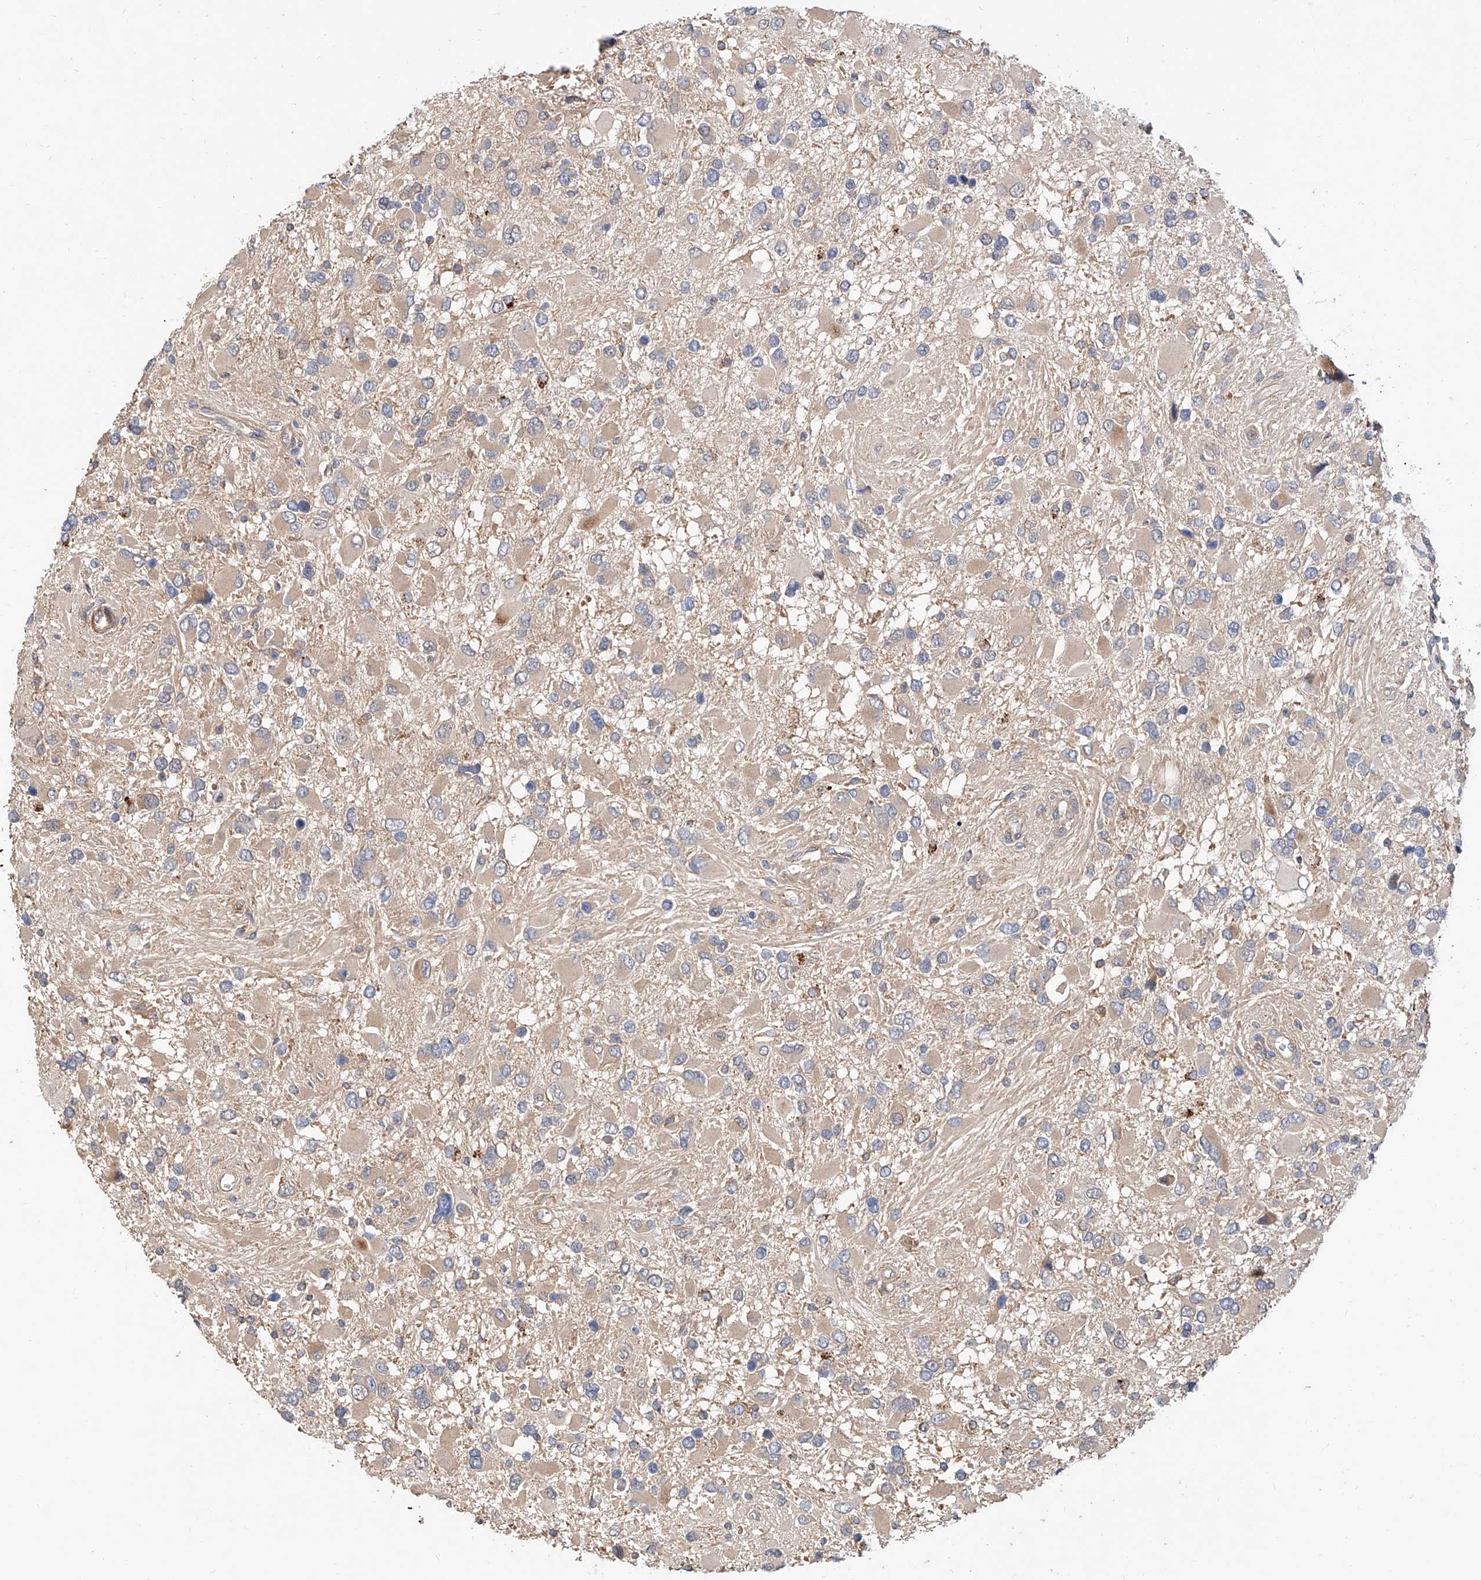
{"staining": {"intensity": "negative", "quantity": "none", "location": "none"}, "tissue": "glioma", "cell_type": "Tumor cells", "image_type": "cancer", "snomed": [{"axis": "morphology", "description": "Glioma, malignant, High grade"}, {"axis": "topography", "description": "Brain"}], "caption": "DAB immunohistochemical staining of glioma exhibits no significant expression in tumor cells.", "gene": "MAGEE2", "patient": {"sex": "male", "age": 53}}